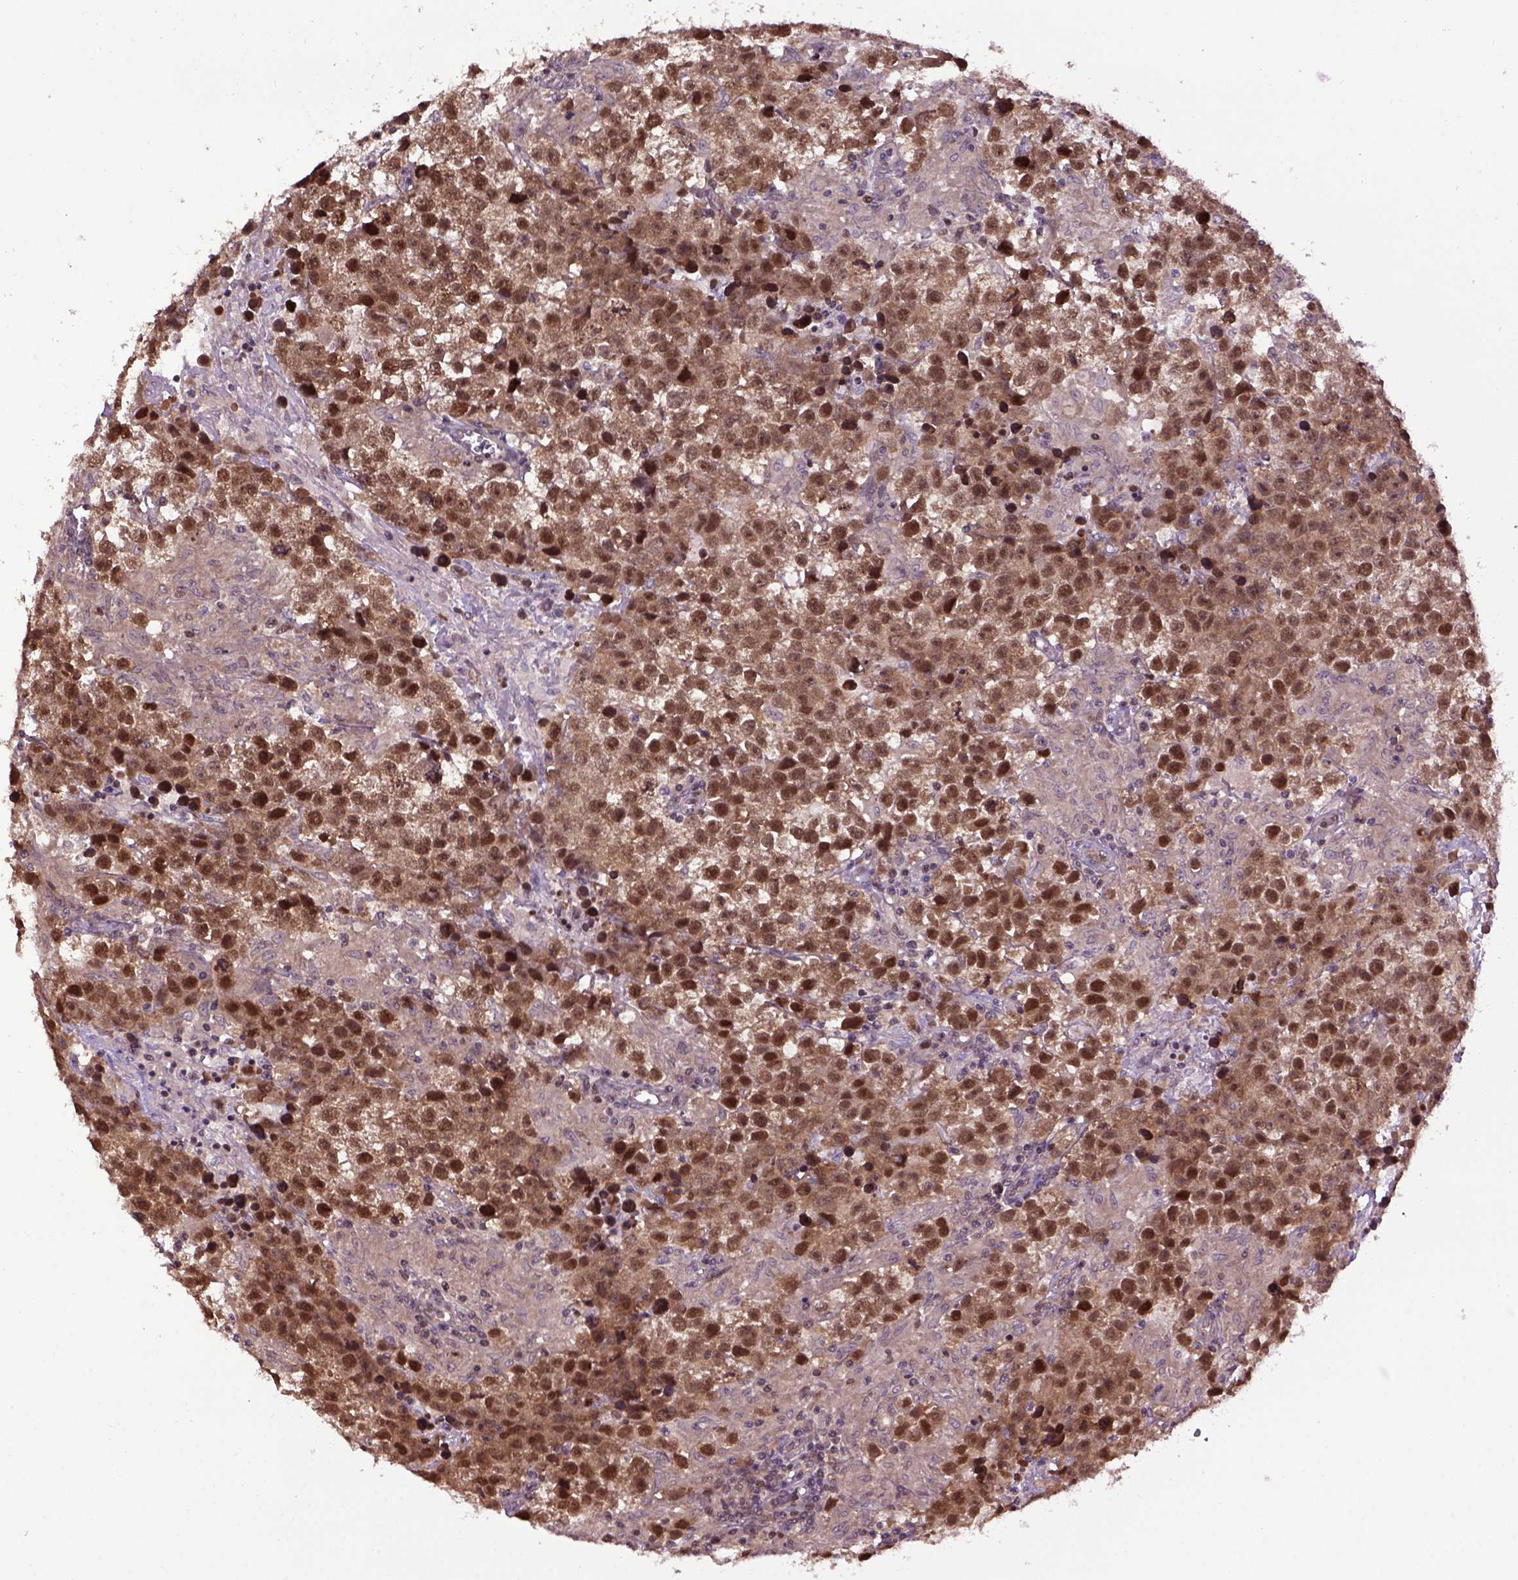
{"staining": {"intensity": "strong", "quantity": ">75%", "location": "cytoplasmic/membranous,nuclear"}, "tissue": "testis cancer", "cell_type": "Tumor cells", "image_type": "cancer", "snomed": [{"axis": "morphology", "description": "Seminoma, NOS"}, {"axis": "topography", "description": "Testis"}], "caption": "Protein staining by immunohistochemistry demonstrates strong cytoplasmic/membranous and nuclear positivity in about >75% of tumor cells in testis seminoma.", "gene": "WDR48", "patient": {"sex": "male", "age": 43}}